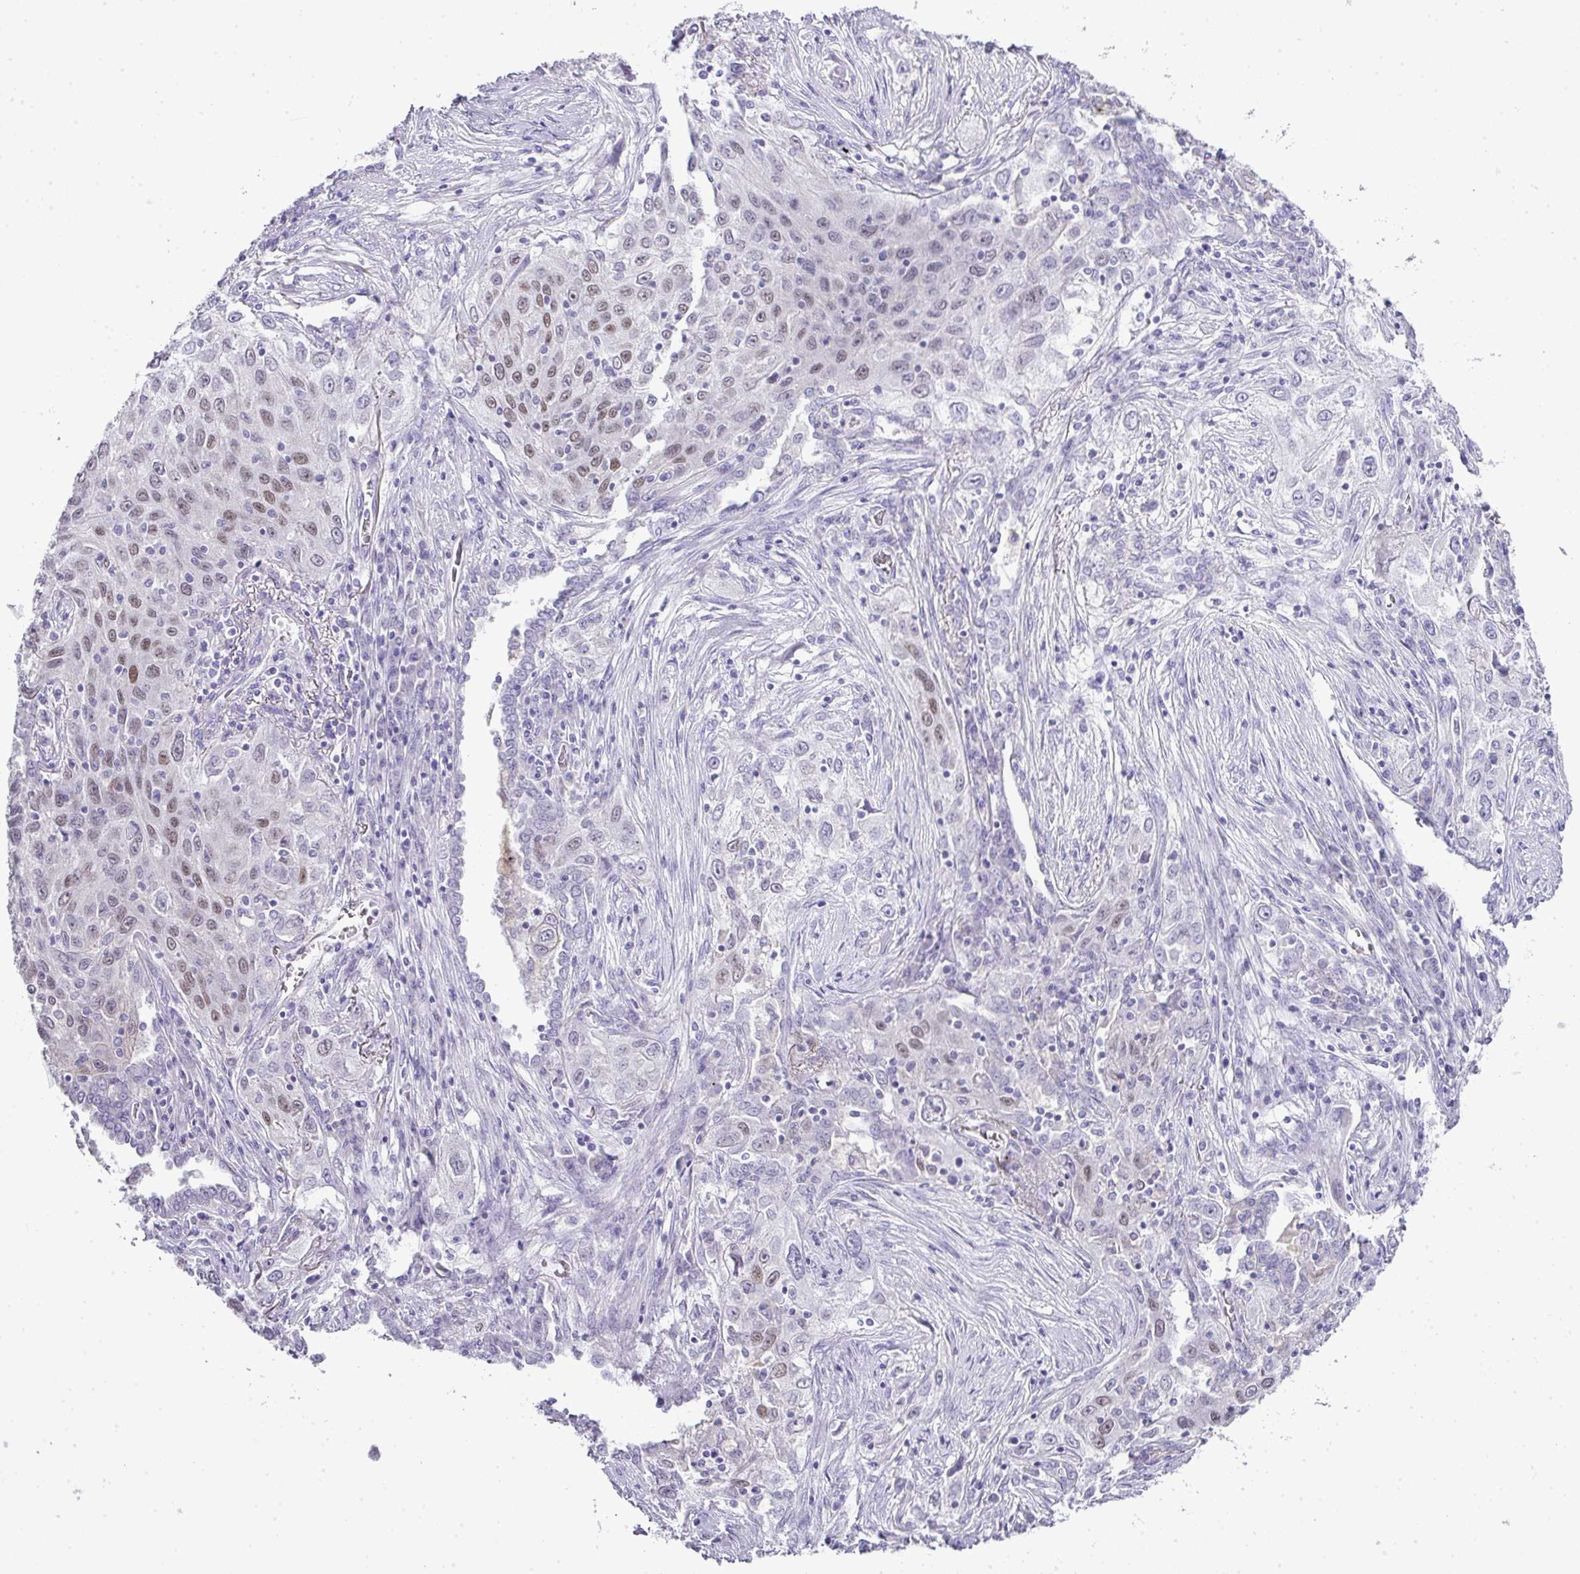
{"staining": {"intensity": "moderate", "quantity": "25%-75%", "location": "nuclear"}, "tissue": "lung cancer", "cell_type": "Tumor cells", "image_type": "cancer", "snomed": [{"axis": "morphology", "description": "Squamous cell carcinoma, NOS"}, {"axis": "topography", "description": "Lung"}], "caption": "This image reveals immunohistochemistry (IHC) staining of lung cancer, with medium moderate nuclear positivity in approximately 25%-75% of tumor cells.", "gene": "BCL11A", "patient": {"sex": "female", "age": 69}}